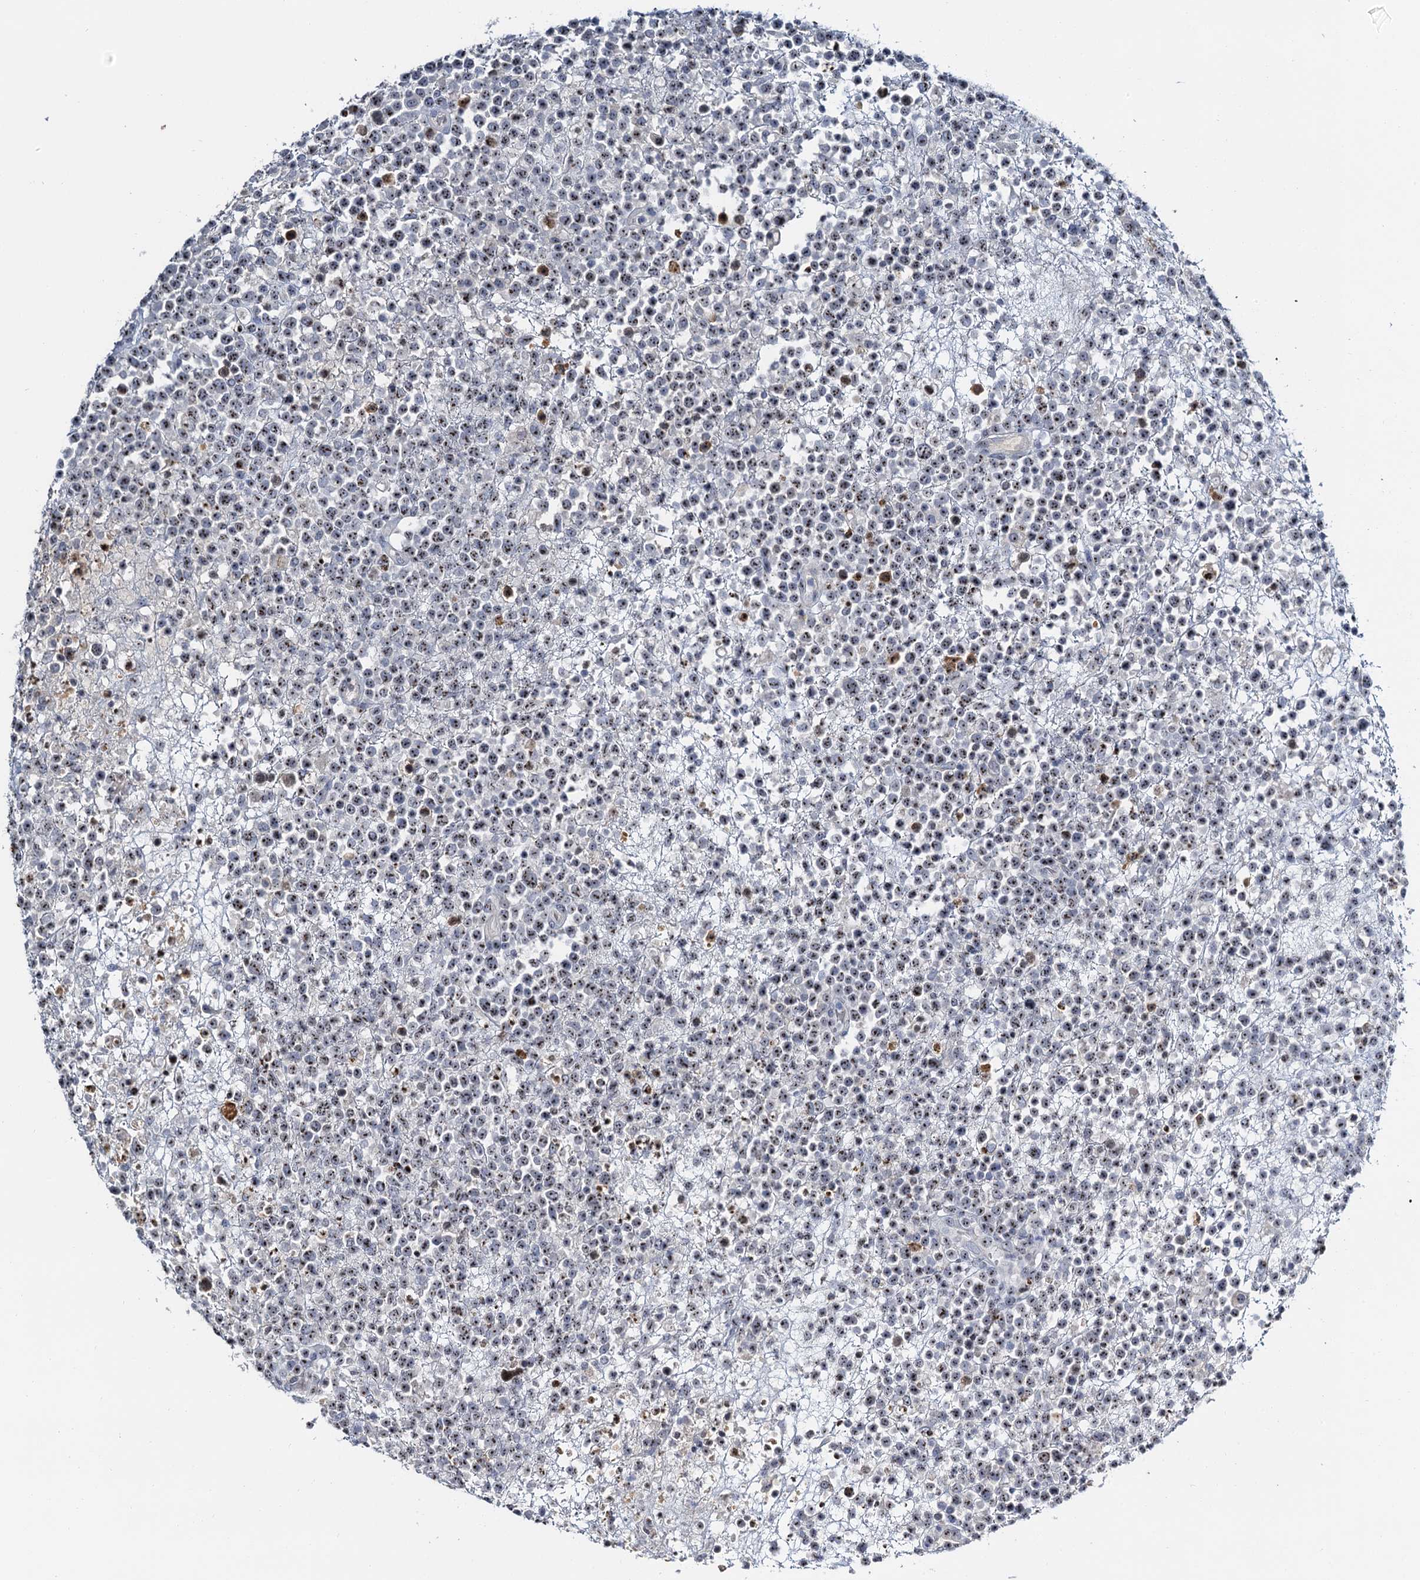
{"staining": {"intensity": "moderate", "quantity": "25%-75%", "location": "nuclear"}, "tissue": "lymphoma", "cell_type": "Tumor cells", "image_type": "cancer", "snomed": [{"axis": "morphology", "description": "Malignant lymphoma, non-Hodgkin's type, High grade"}, {"axis": "topography", "description": "Colon"}], "caption": "Malignant lymphoma, non-Hodgkin's type (high-grade) was stained to show a protein in brown. There is medium levels of moderate nuclear expression in about 25%-75% of tumor cells. (Brightfield microscopy of DAB IHC at high magnification).", "gene": "NOP2", "patient": {"sex": "female", "age": 53}}